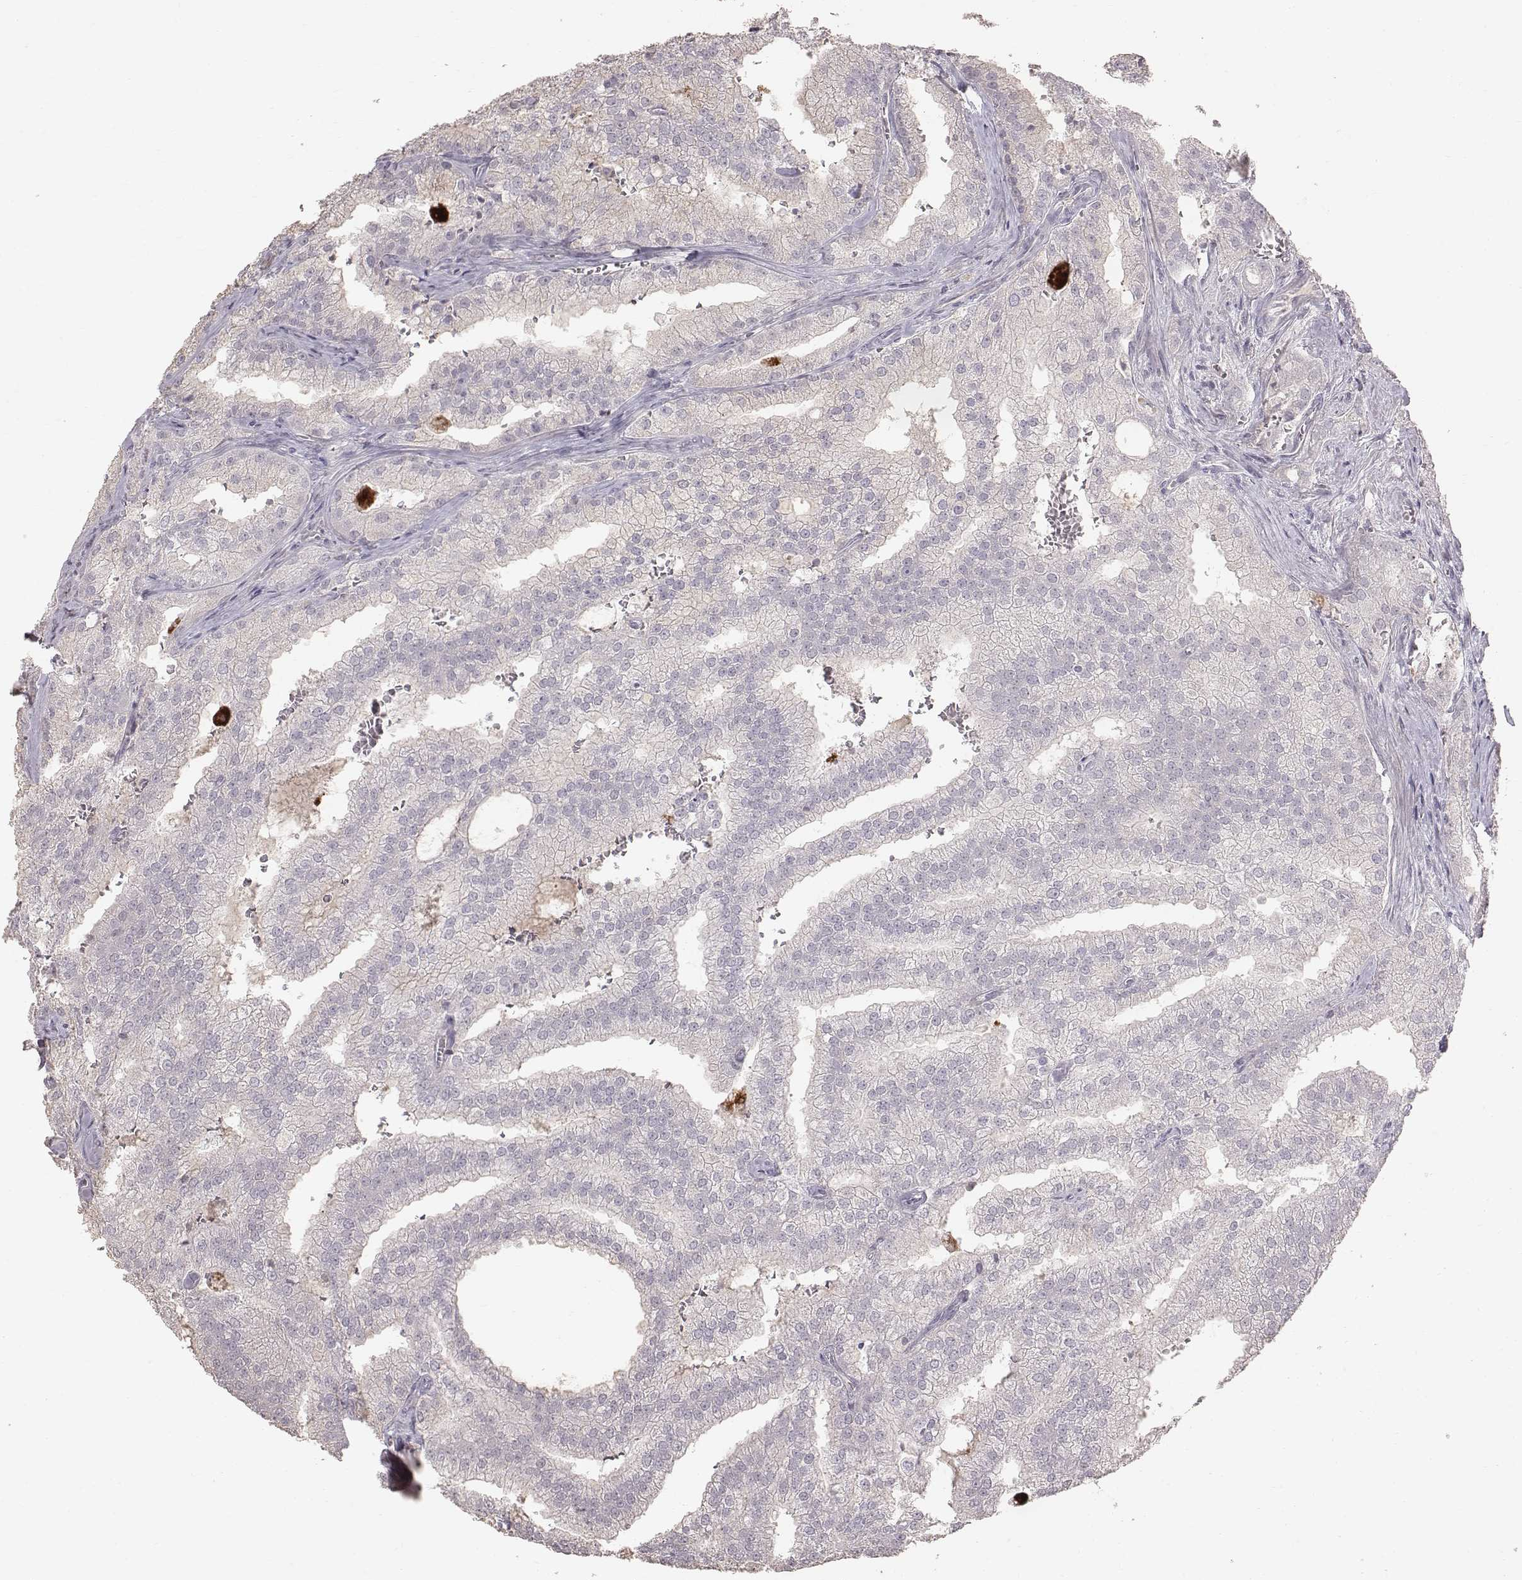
{"staining": {"intensity": "negative", "quantity": "none", "location": "none"}, "tissue": "prostate cancer", "cell_type": "Tumor cells", "image_type": "cancer", "snomed": [{"axis": "morphology", "description": "Adenocarcinoma, NOS"}, {"axis": "topography", "description": "Prostate"}], "caption": "High magnification brightfield microscopy of adenocarcinoma (prostate) stained with DAB (3,3'-diaminobenzidine) (brown) and counterstained with hematoxylin (blue): tumor cells show no significant expression.", "gene": "CFTR", "patient": {"sex": "male", "age": 70}}